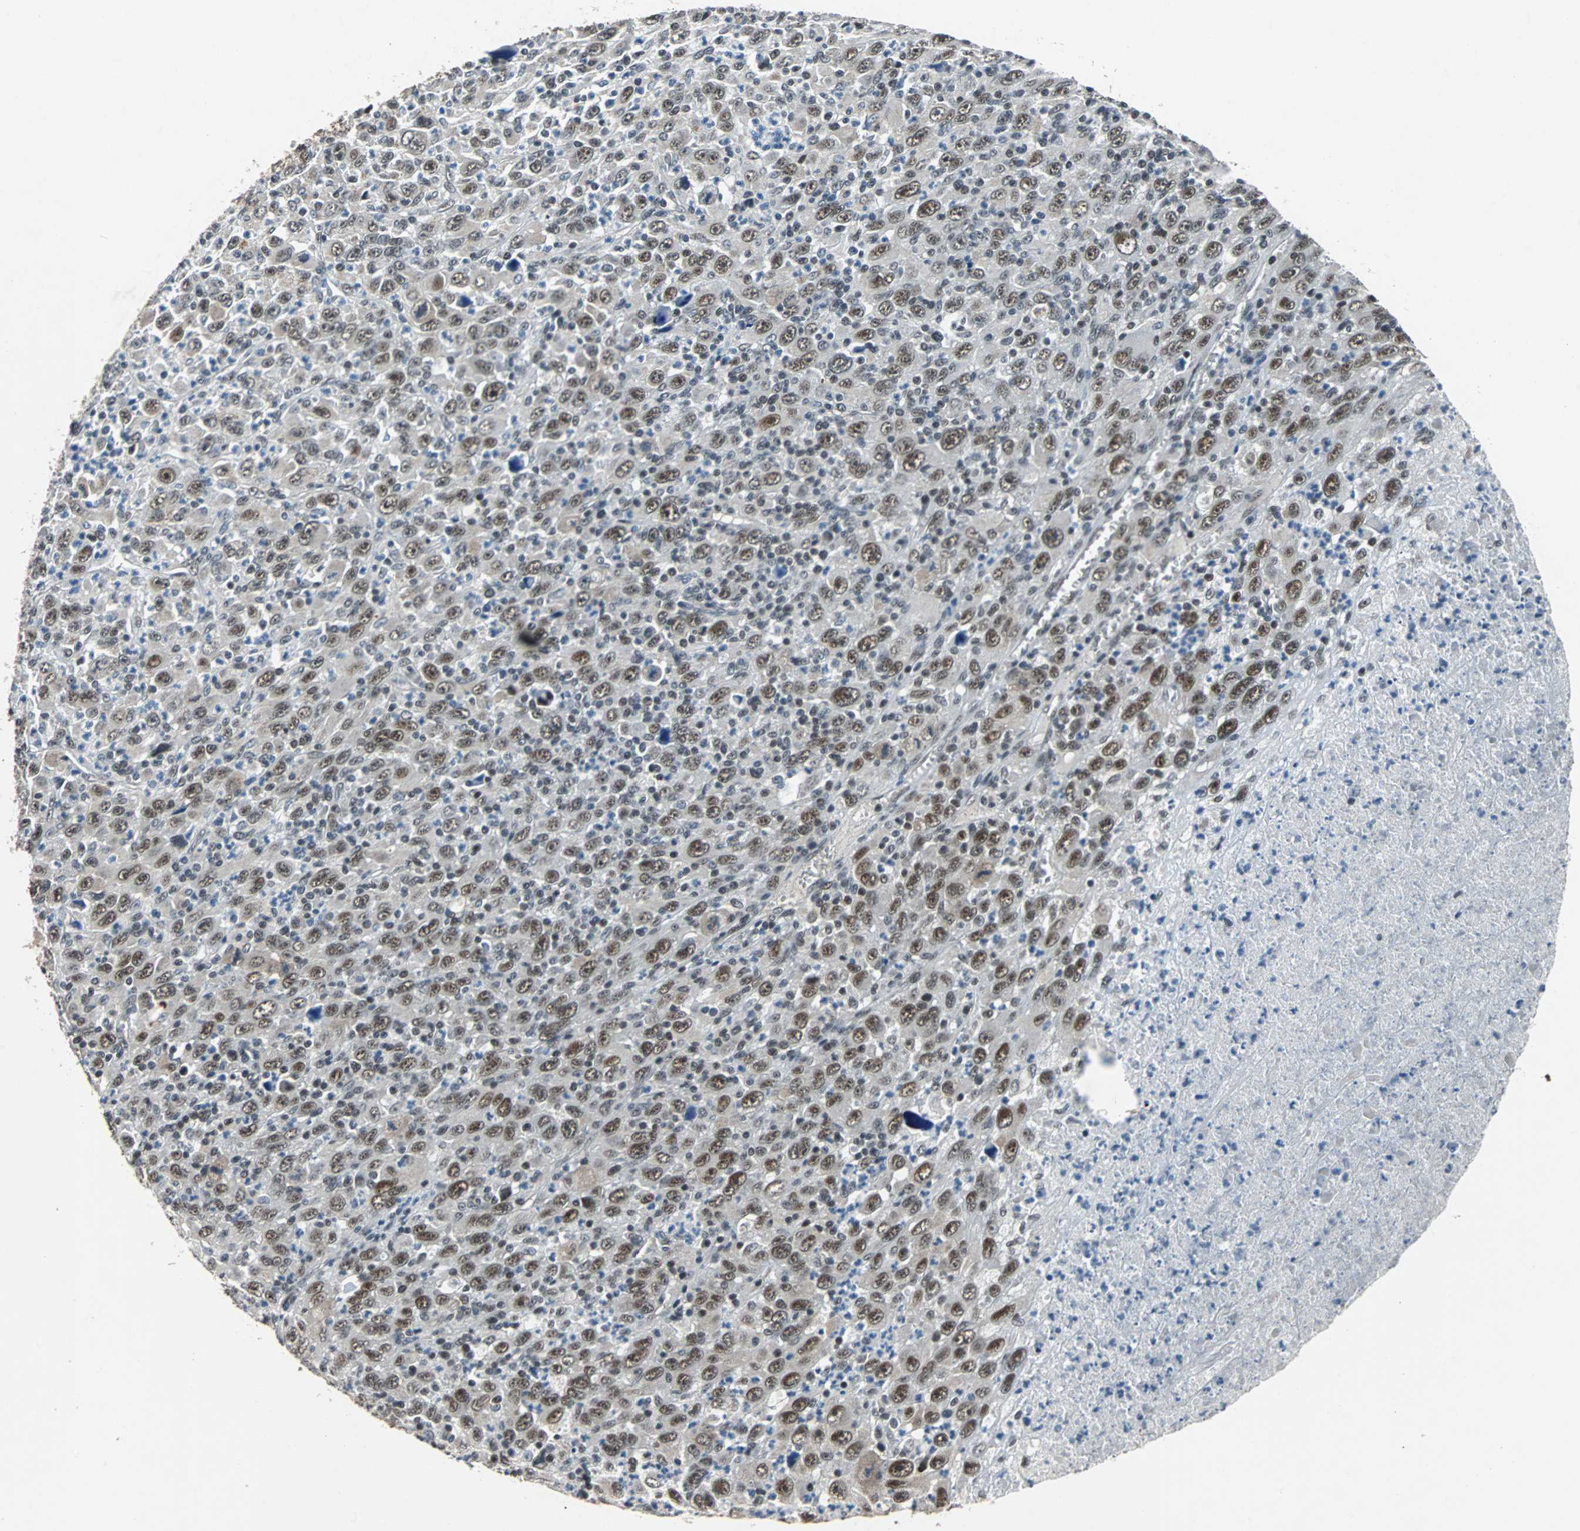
{"staining": {"intensity": "weak", "quantity": "25%-75%", "location": "cytoplasmic/membranous,nuclear"}, "tissue": "melanoma", "cell_type": "Tumor cells", "image_type": "cancer", "snomed": [{"axis": "morphology", "description": "Malignant melanoma, Metastatic site"}, {"axis": "topography", "description": "Skin"}], "caption": "Protein expression analysis of malignant melanoma (metastatic site) reveals weak cytoplasmic/membranous and nuclear staining in about 25%-75% of tumor cells.", "gene": "USP28", "patient": {"sex": "female", "age": 56}}